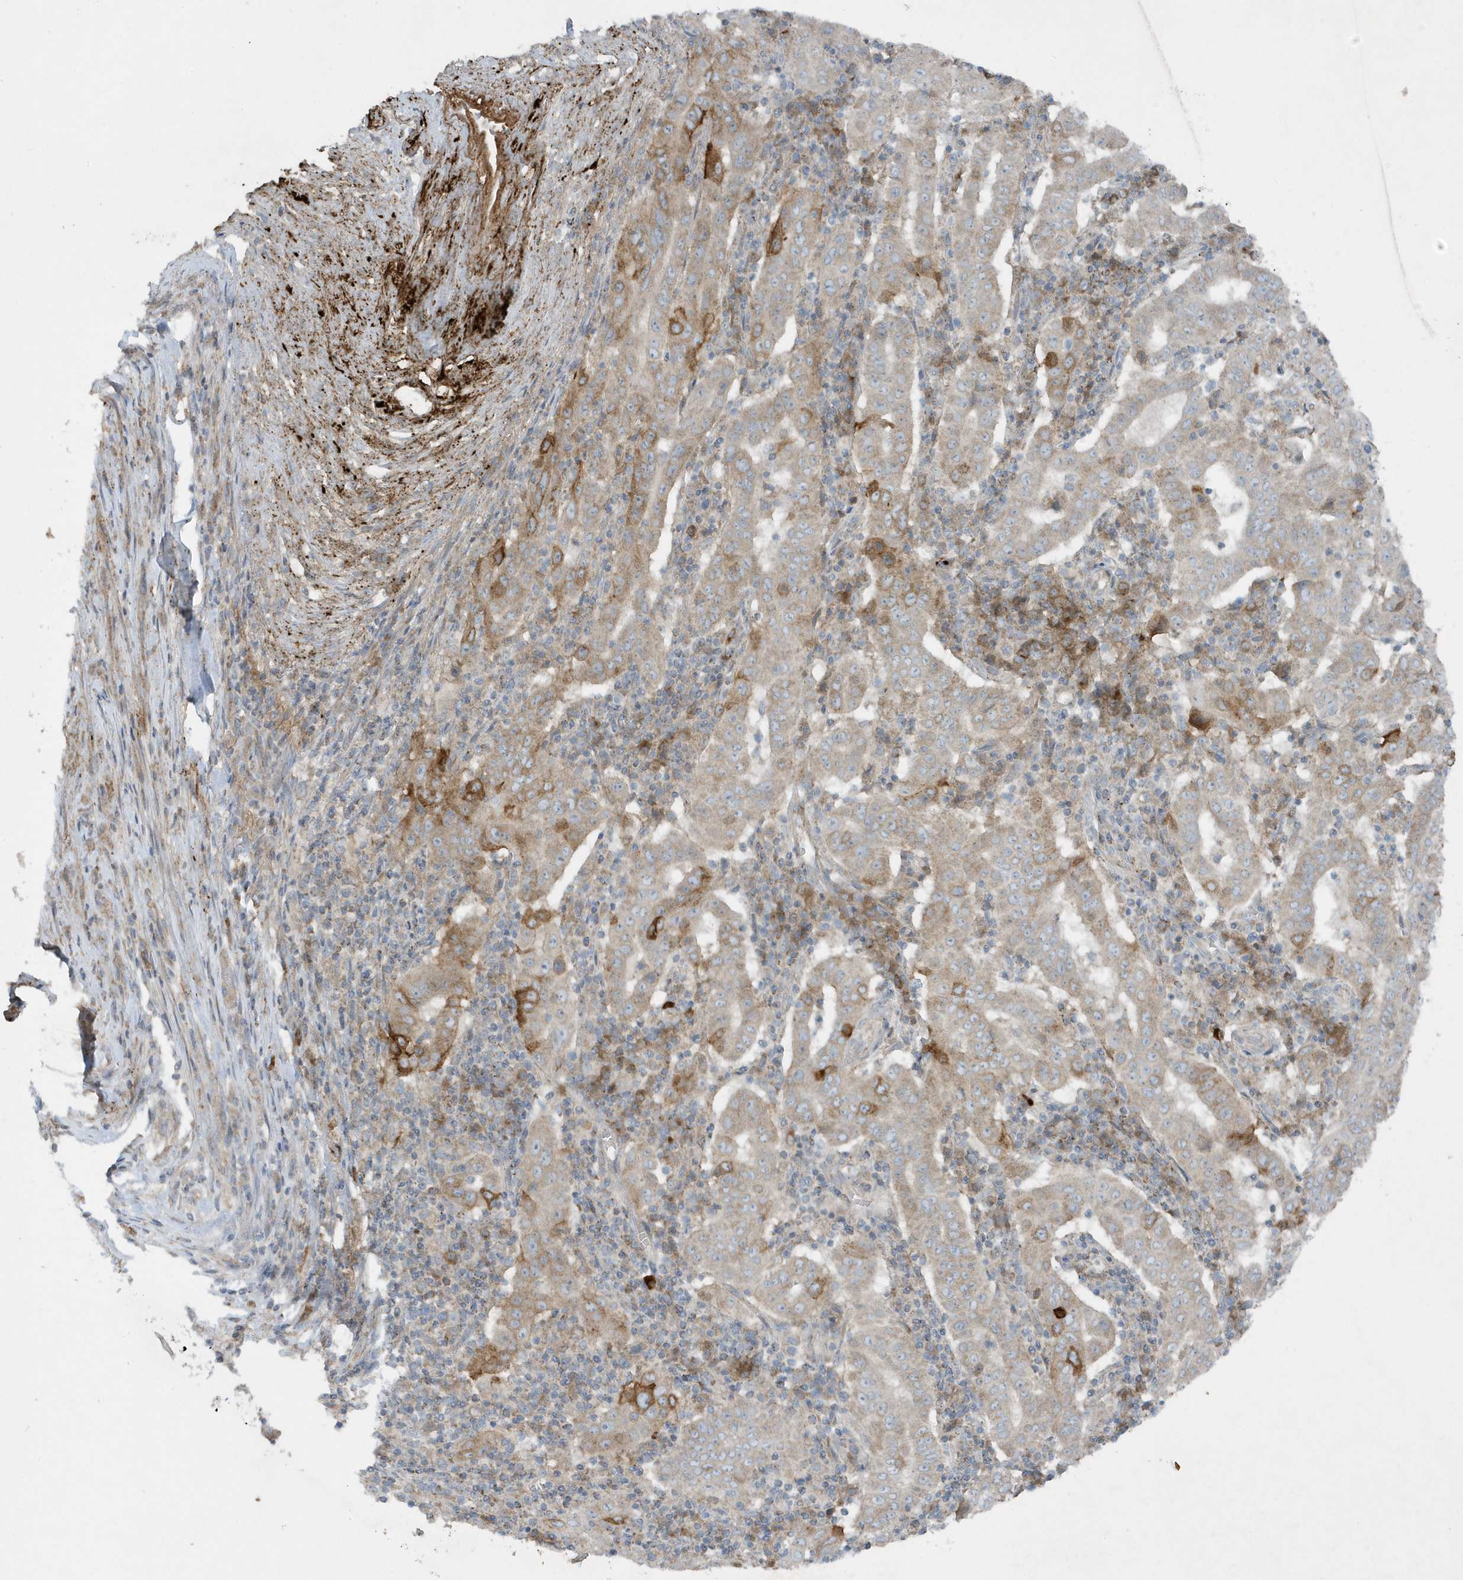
{"staining": {"intensity": "moderate", "quantity": "25%-75%", "location": "cytoplasmic/membranous"}, "tissue": "pancreatic cancer", "cell_type": "Tumor cells", "image_type": "cancer", "snomed": [{"axis": "morphology", "description": "Adenocarcinoma, NOS"}, {"axis": "topography", "description": "Pancreas"}], "caption": "Moderate cytoplasmic/membranous protein positivity is identified in approximately 25%-75% of tumor cells in pancreatic cancer (adenocarcinoma). (IHC, brightfield microscopy, high magnification).", "gene": "SLC38A2", "patient": {"sex": "male", "age": 63}}